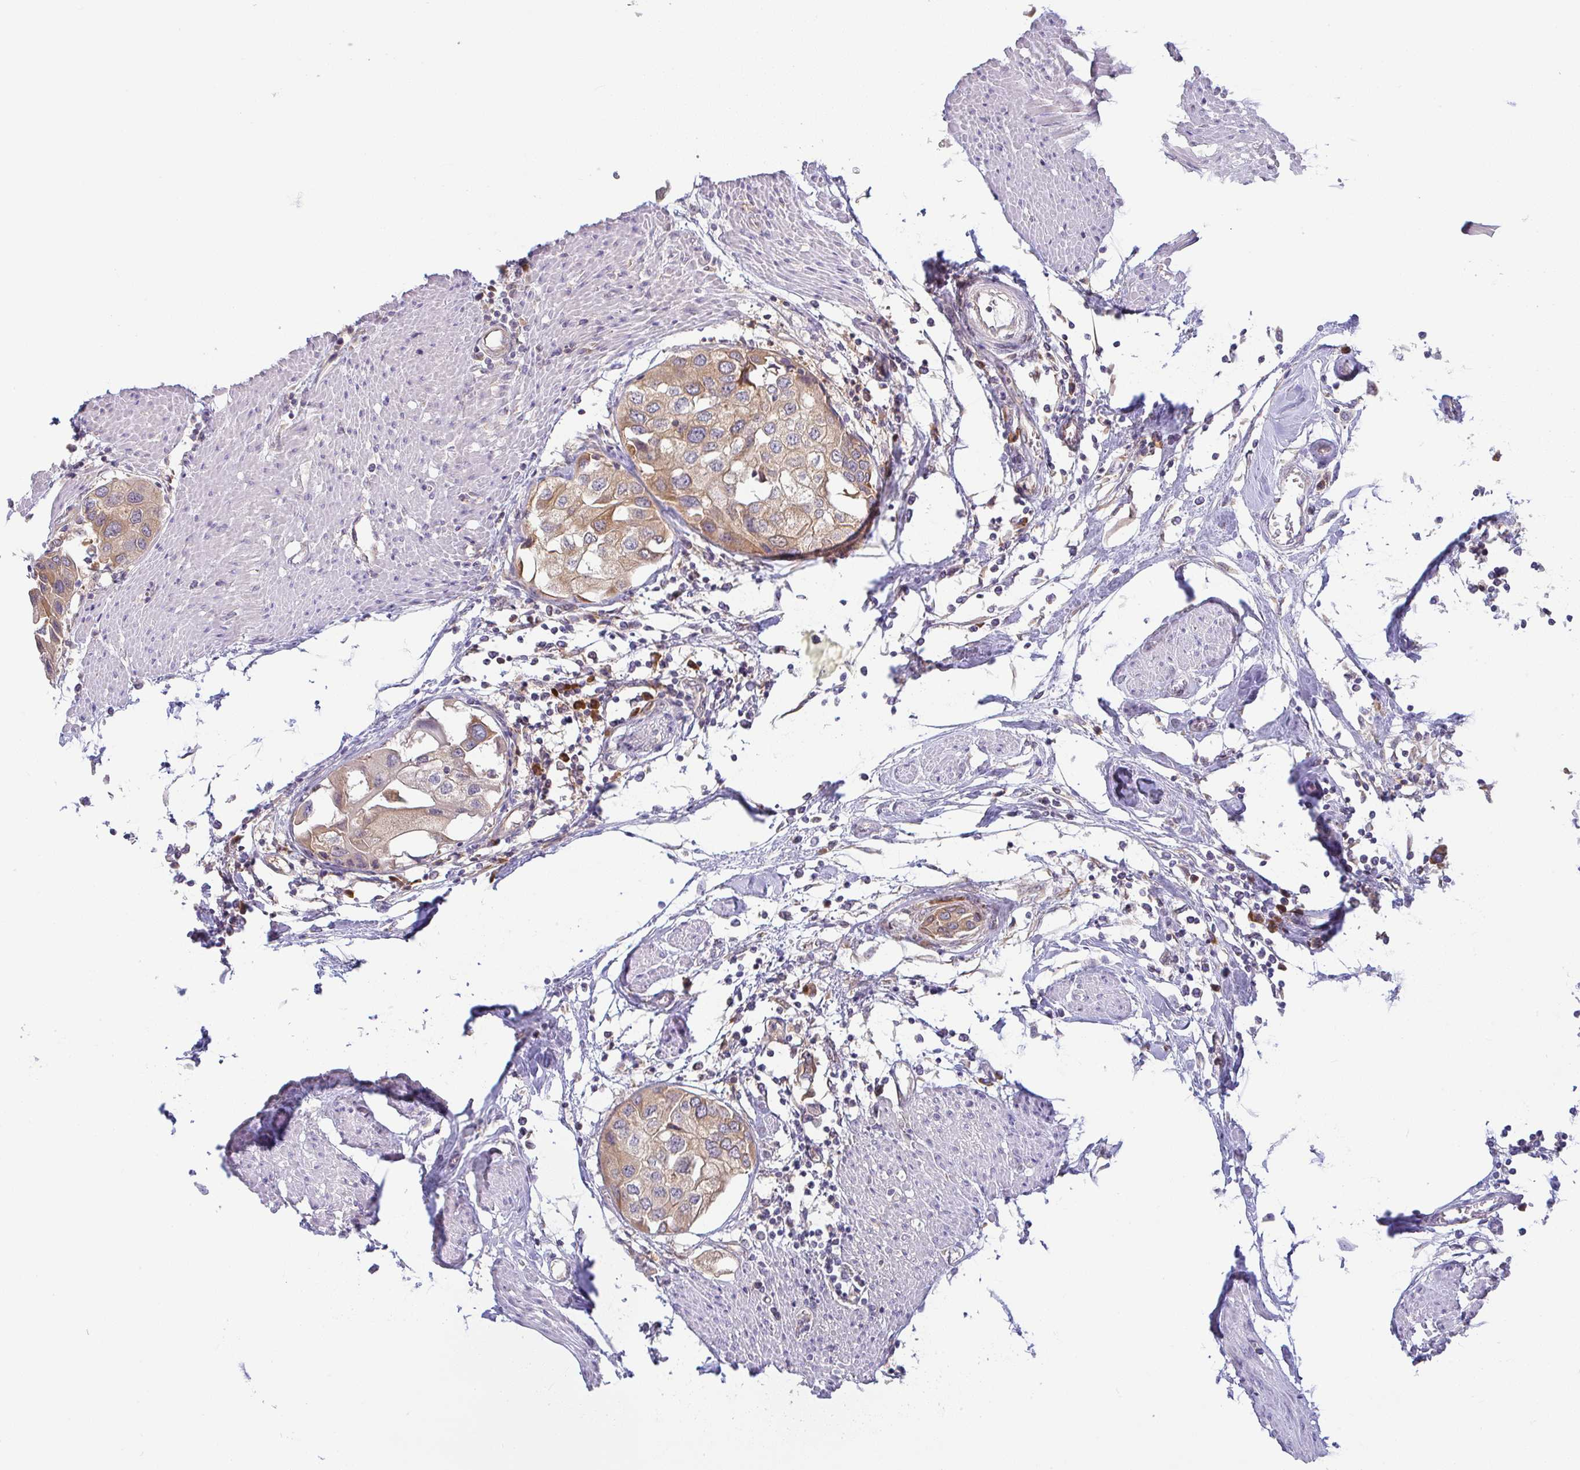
{"staining": {"intensity": "moderate", "quantity": "25%-75%", "location": "cytoplasmic/membranous"}, "tissue": "urothelial cancer", "cell_type": "Tumor cells", "image_type": "cancer", "snomed": [{"axis": "morphology", "description": "Urothelial carcinoma, High grade"}, {"axis": "topography", "description": "Urinary bladder"}], "caption": "Urothelial carcinoma (high-grade) was stained to show a protein in brown. There is medium levels of moderate cytoplasmic/membranous positivity in about 25%-75% of tumor cells.", "gene": "DERL2", "patient": {"sex": "male", "age": 64}}